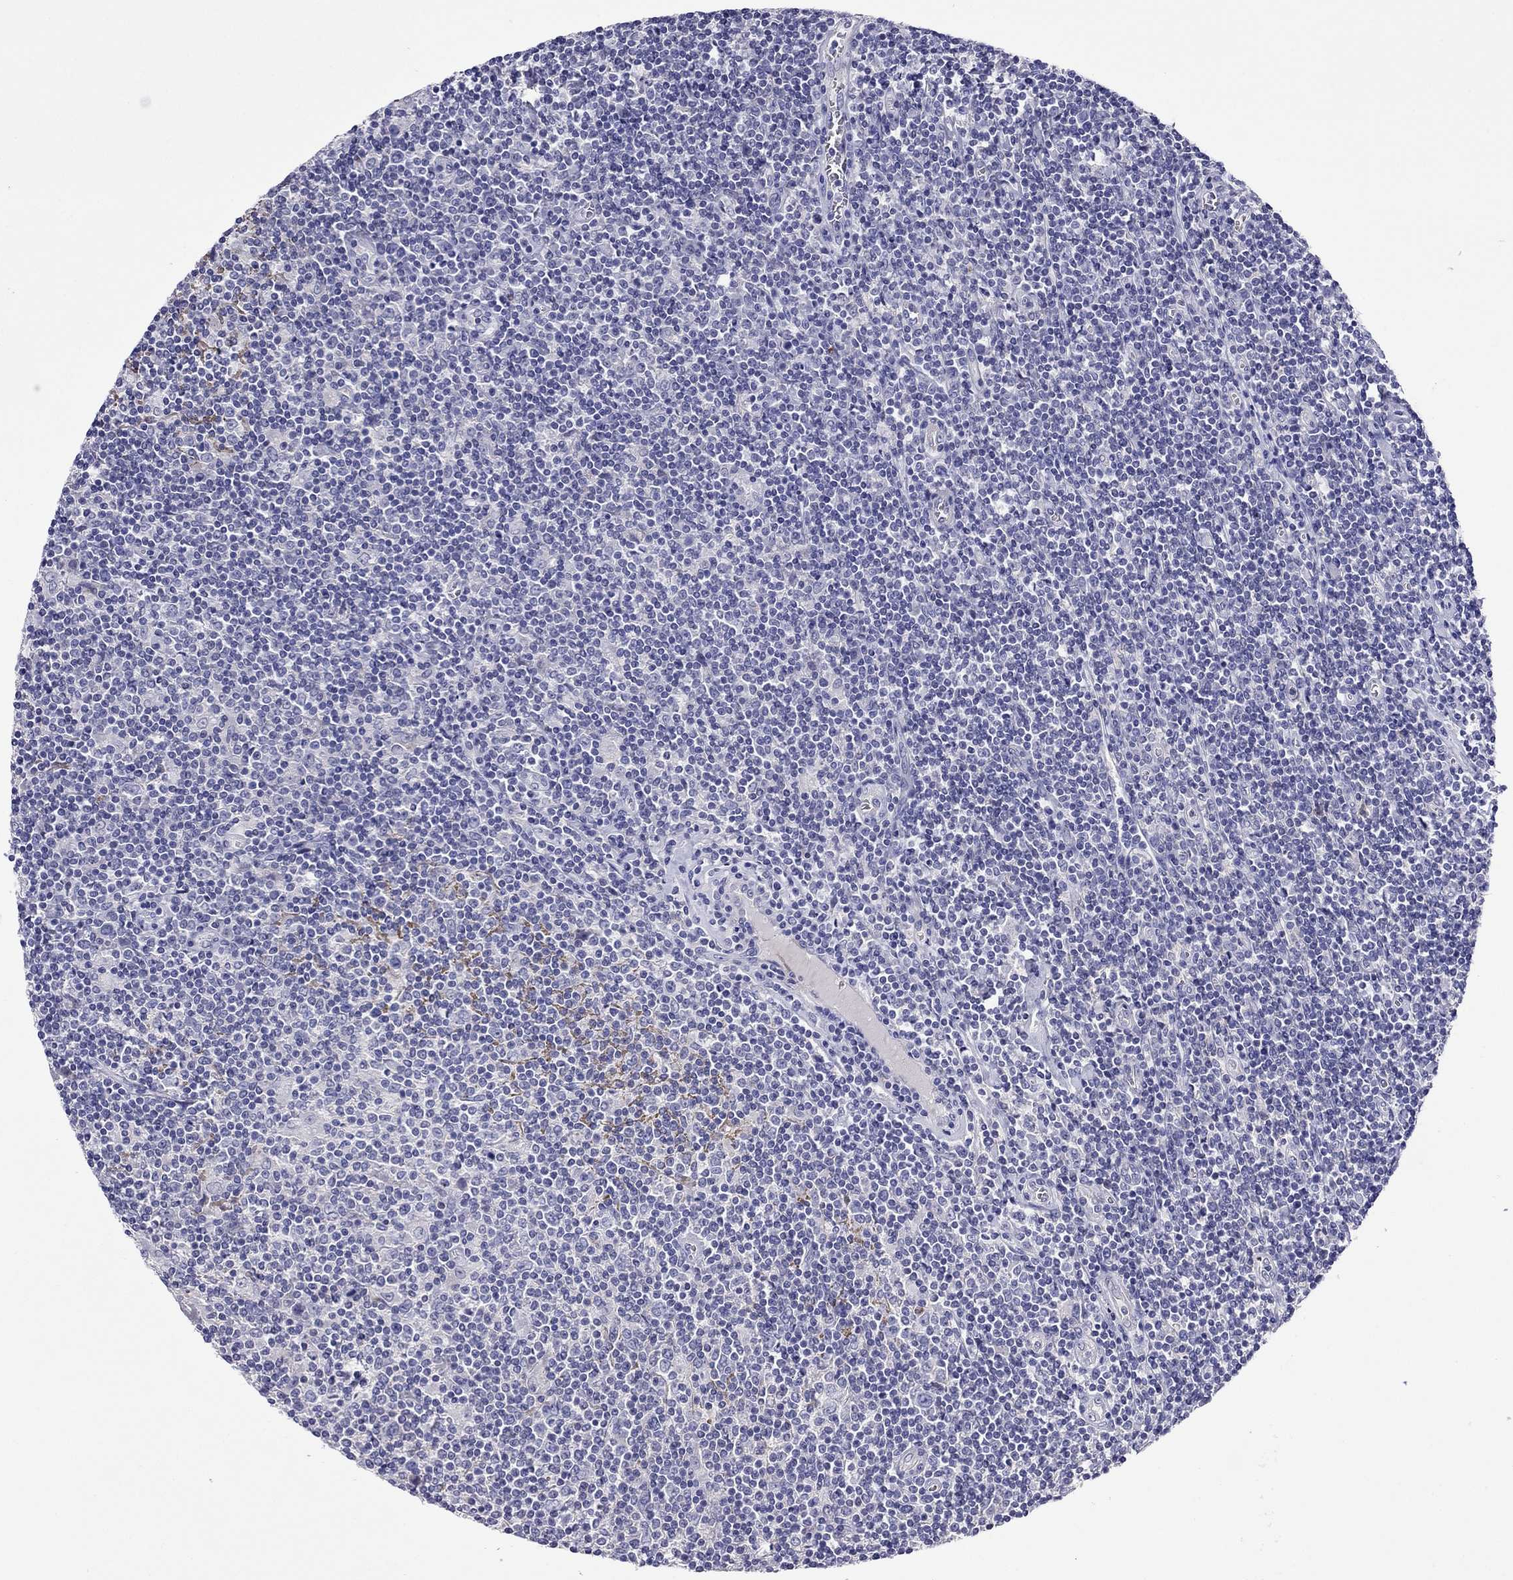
{"staining": {"intensity": "negative", "quantity": "none", "location": "none"}, "tissue": "lymphoma", "cell_type": "Tumor cells", "image_type": "cancer", "snomed": [{"axis": "morphology", "description": "Hodgkin's disease, NOS"}, {"axis": "topography", "description": "Lymph node"}], "caption": "IHC of human lymphoma reveals no staining in tumor cells.", "gene": "STAR", "patient": {"sex": "male", "age": 40}}